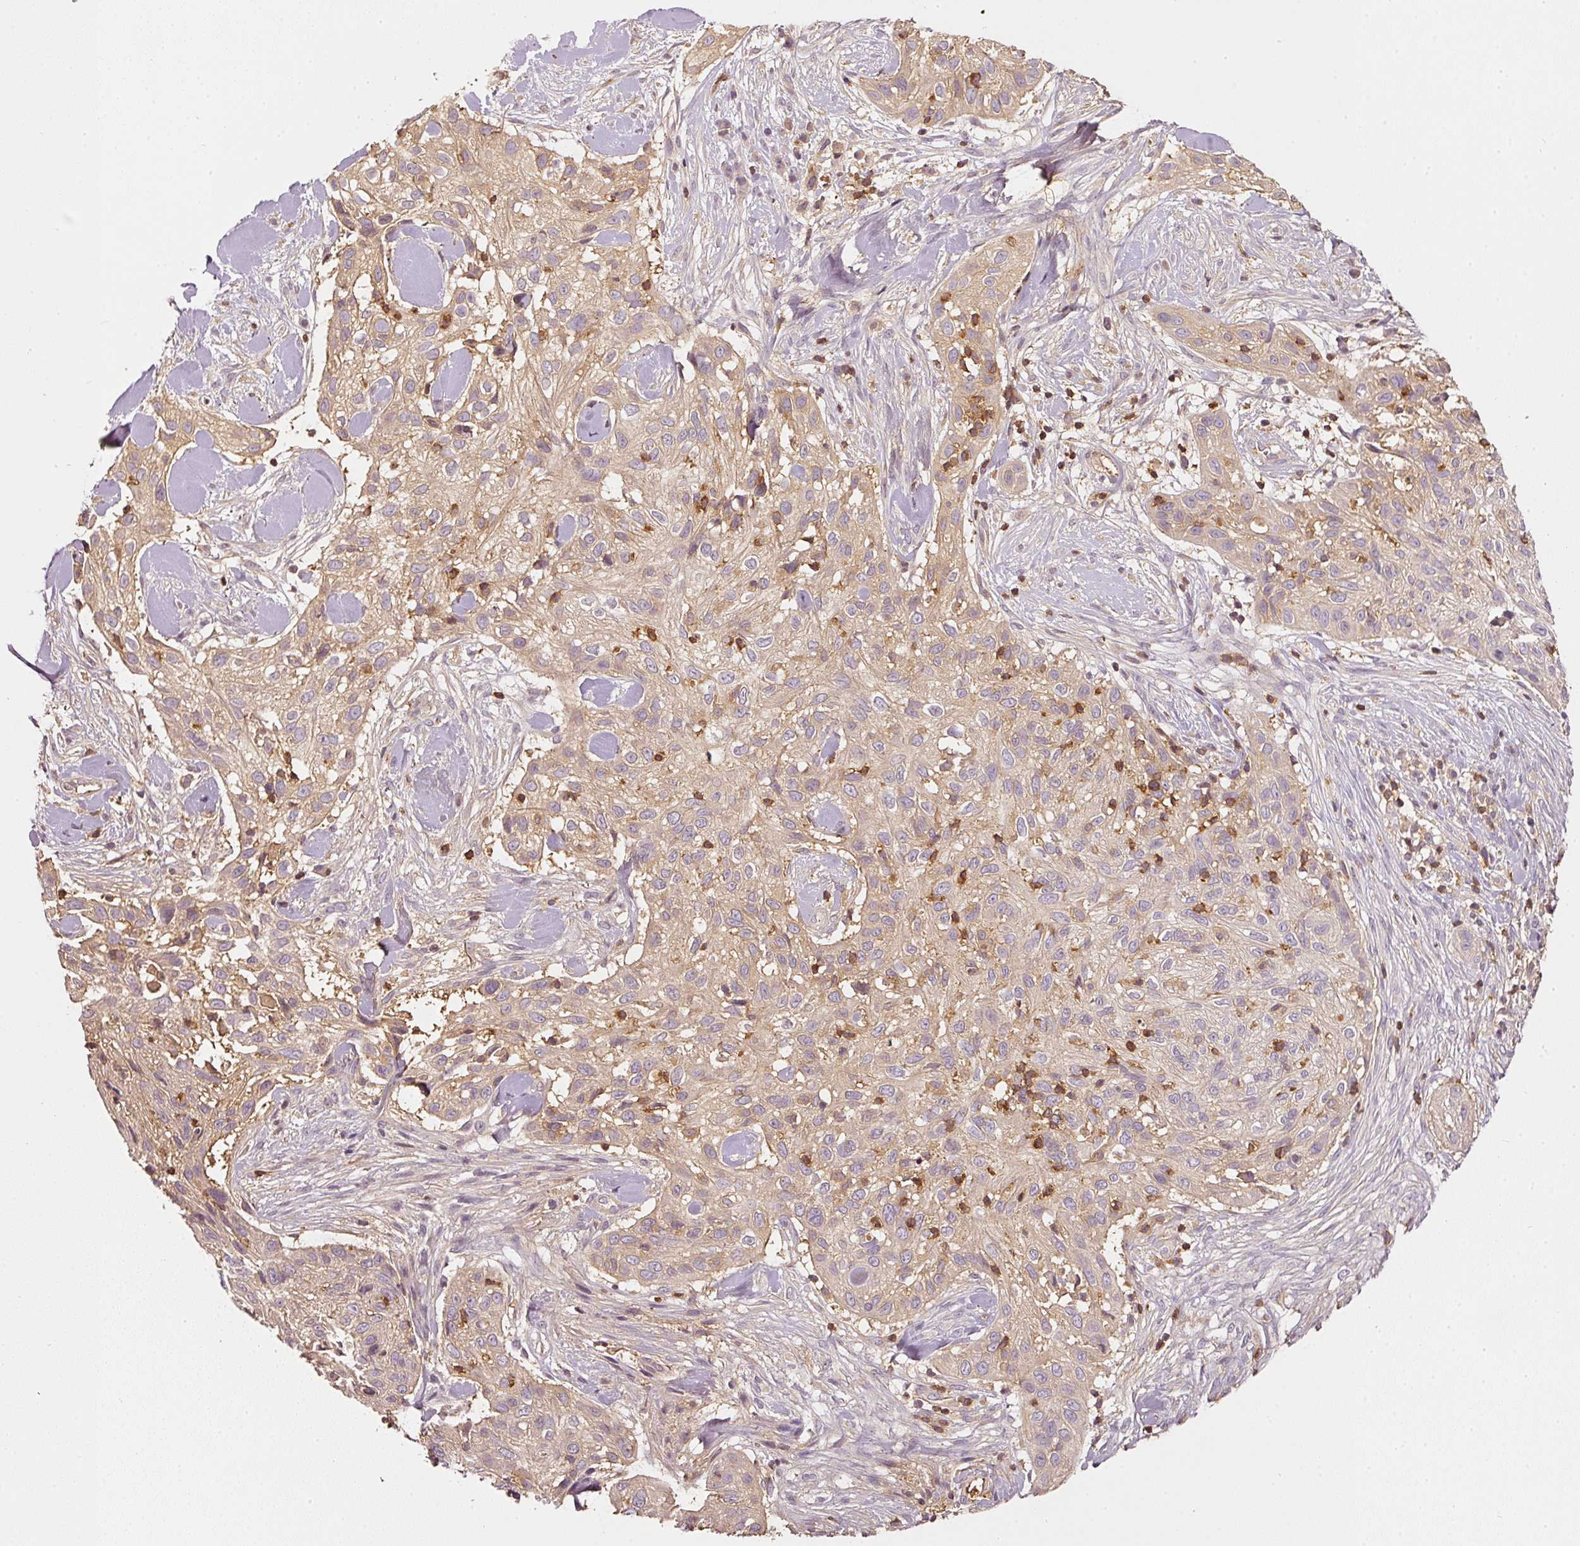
{"staining": {"intensity": "weak", "quantity": "25%-75%", "location": "cytoplasmic/membranous"}, "tissue": "skin cancer", "cell_type": "Tumor cells", "image_type": "cancer", "snomed": [{"axis": "morphology", "description": "Squamous cell carcinoma, NOS"}, {"axis": "topography", "description": "Skin"}], "caption": "Brown immunohistochemical staining in skin cancer (squamous cell carcinoma) displays weak cytoplasmic/membranous staining in approximately 25%-75% of tumor cells.", "gene": "EVL", "patient": {"sex": "male", "age": 82}}